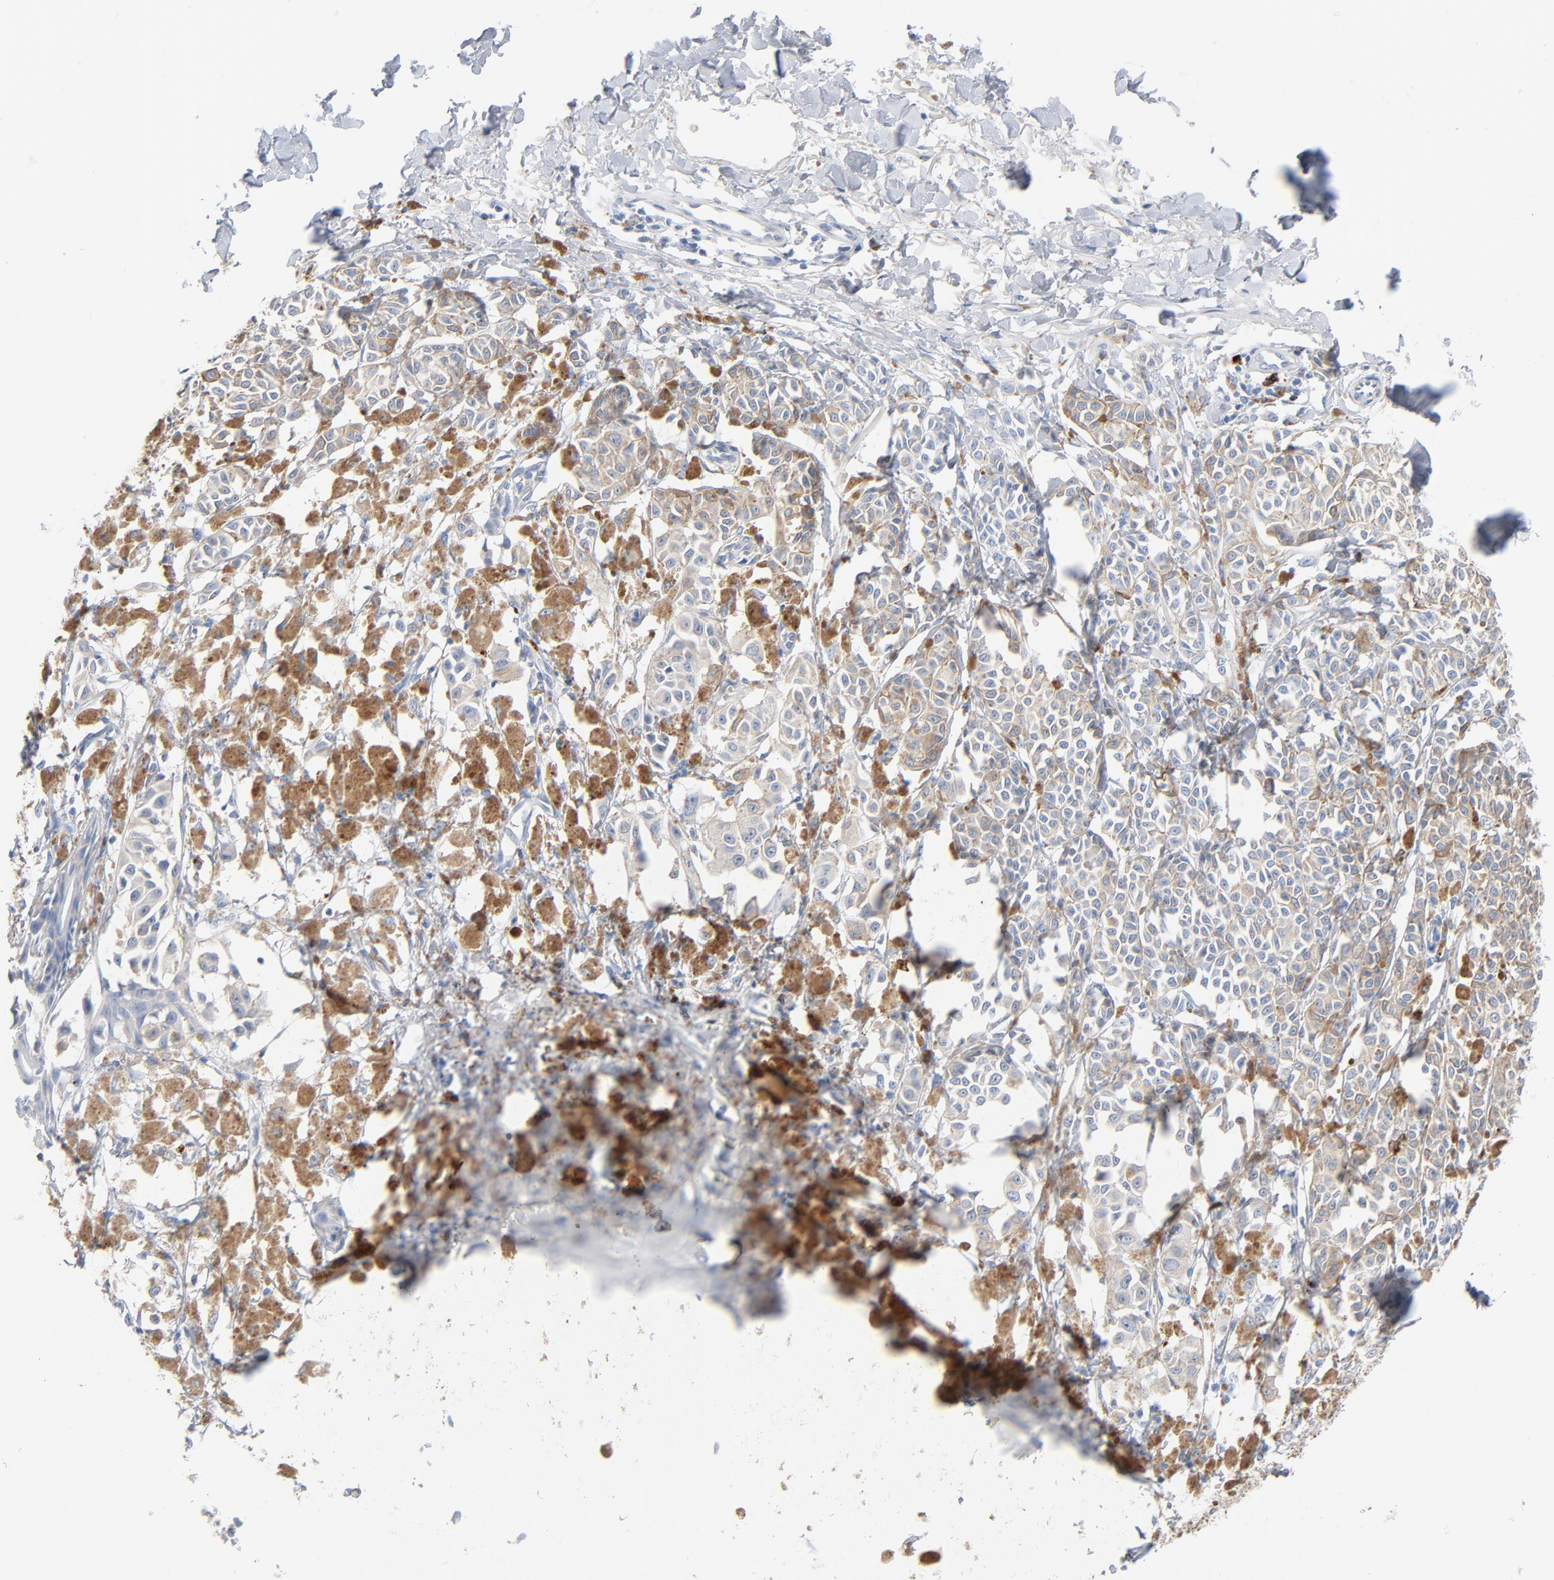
{"staining": {"intensity": "negative", "quantity": "none", "location": "none"}, "tissue": "melanoma", "cell_type": "Tumor cells", "image_type": "cancer", "snomed": [{"axis": "morphology", "description": "Malignant melanoma, NOS"}, {"axis": "topography", "description": "Skin"}], "caption": "Immunohistochemistry (IHC) of human melanoma demonstrates no expression in tumor cells. The staining is performed using DAB brown chromogen with nuclei counter-stained in using hematoxylin.", "gene": "GZMB", "patient": {"sex": "male", "age": 76}}